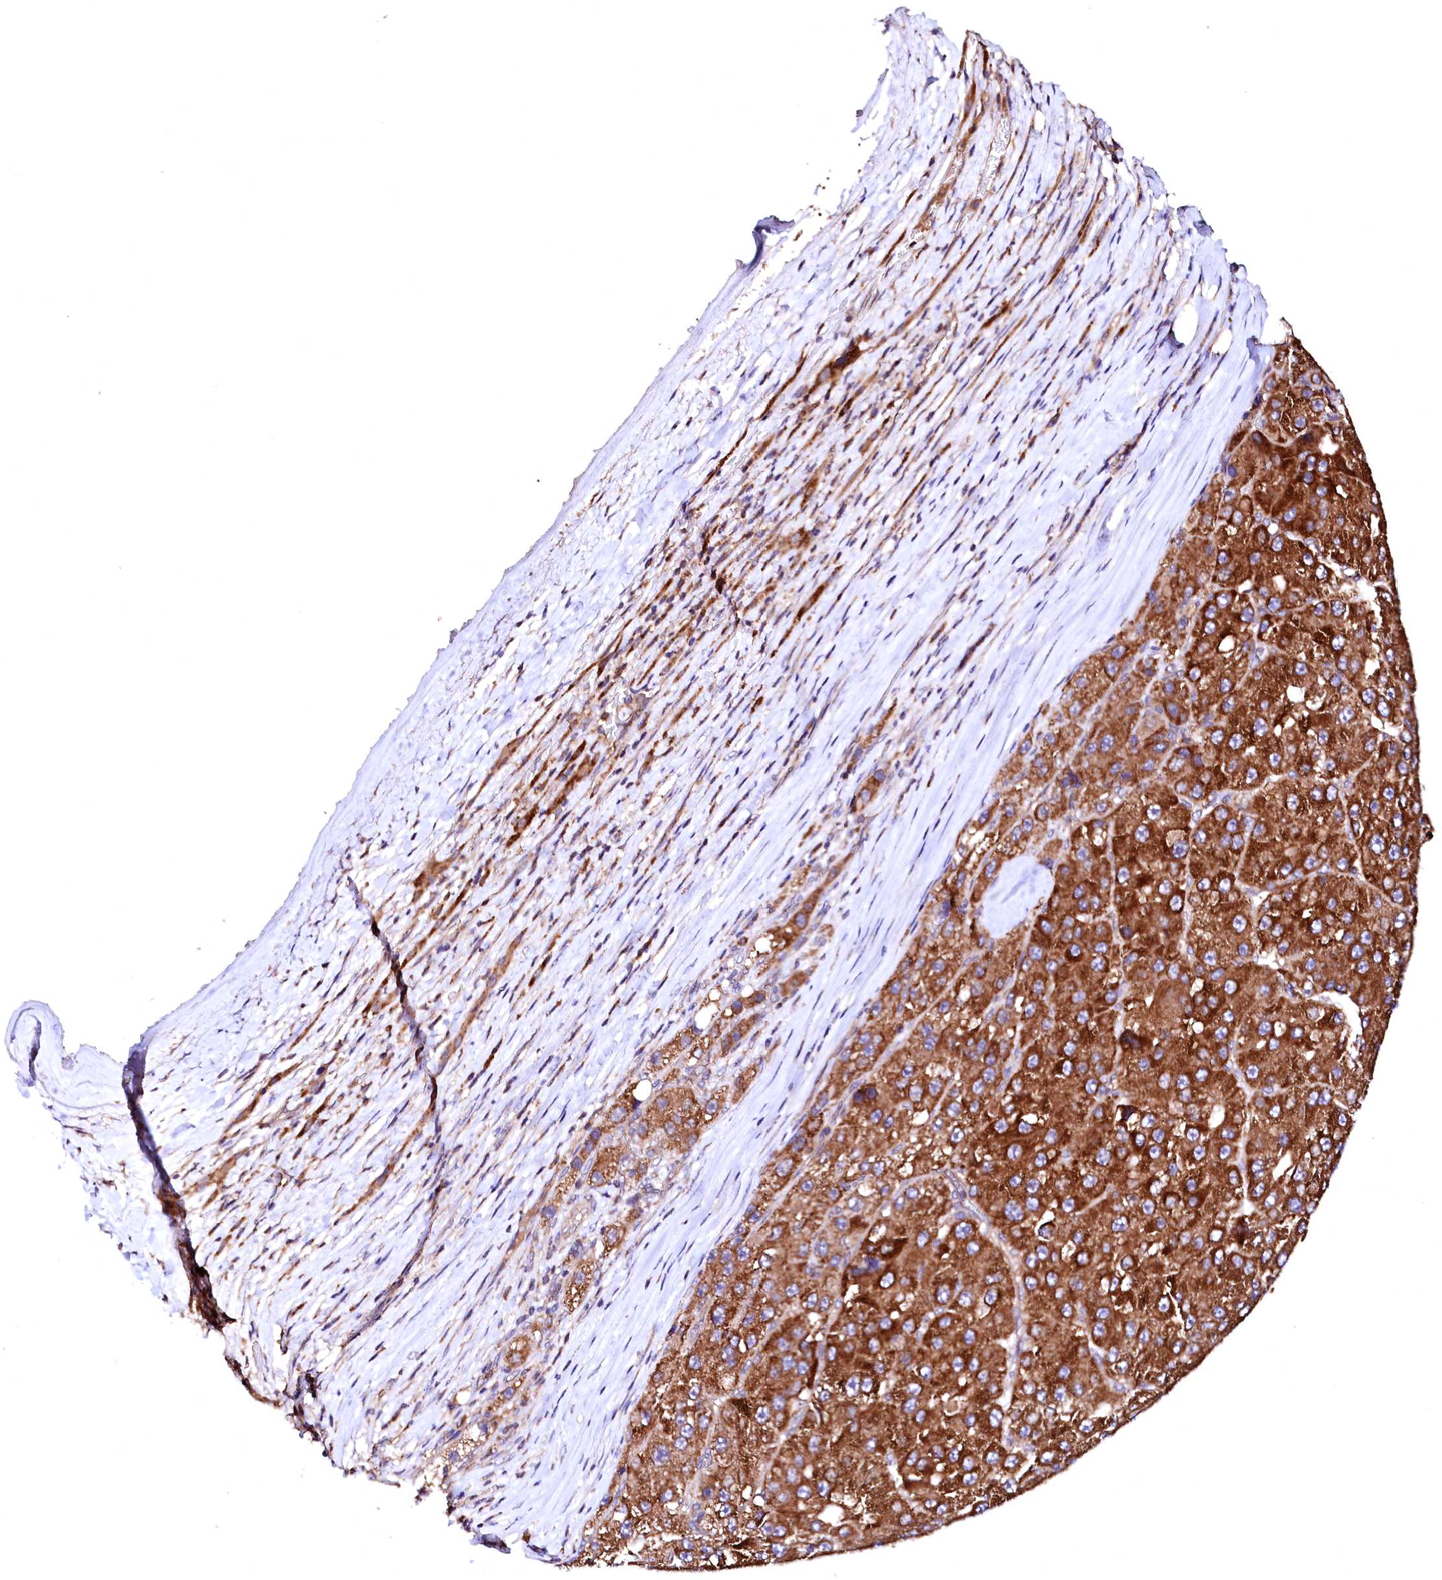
{"staining": {"intensity": "strong", "quantity": ">75%", "location": "cytoplasmic/membranous"}, "tissue": "liver cancer", "cell_type": "Tumor cells", "image_type": "cancer", "snomed": [{"axis": "morphology", "description": "Carcinoma, Hepatocellular, NOS"}, {"axis": "topography", "description": "Liver"}], "caption": "The immunohistochemical stain highlights strong cytoplasmic/membranous expression in tumor cells of hepatocellular carcinoma (liver) tissue.", "gene": "ST3GAL1", "patient": {"sex": "female", "age": 73}}